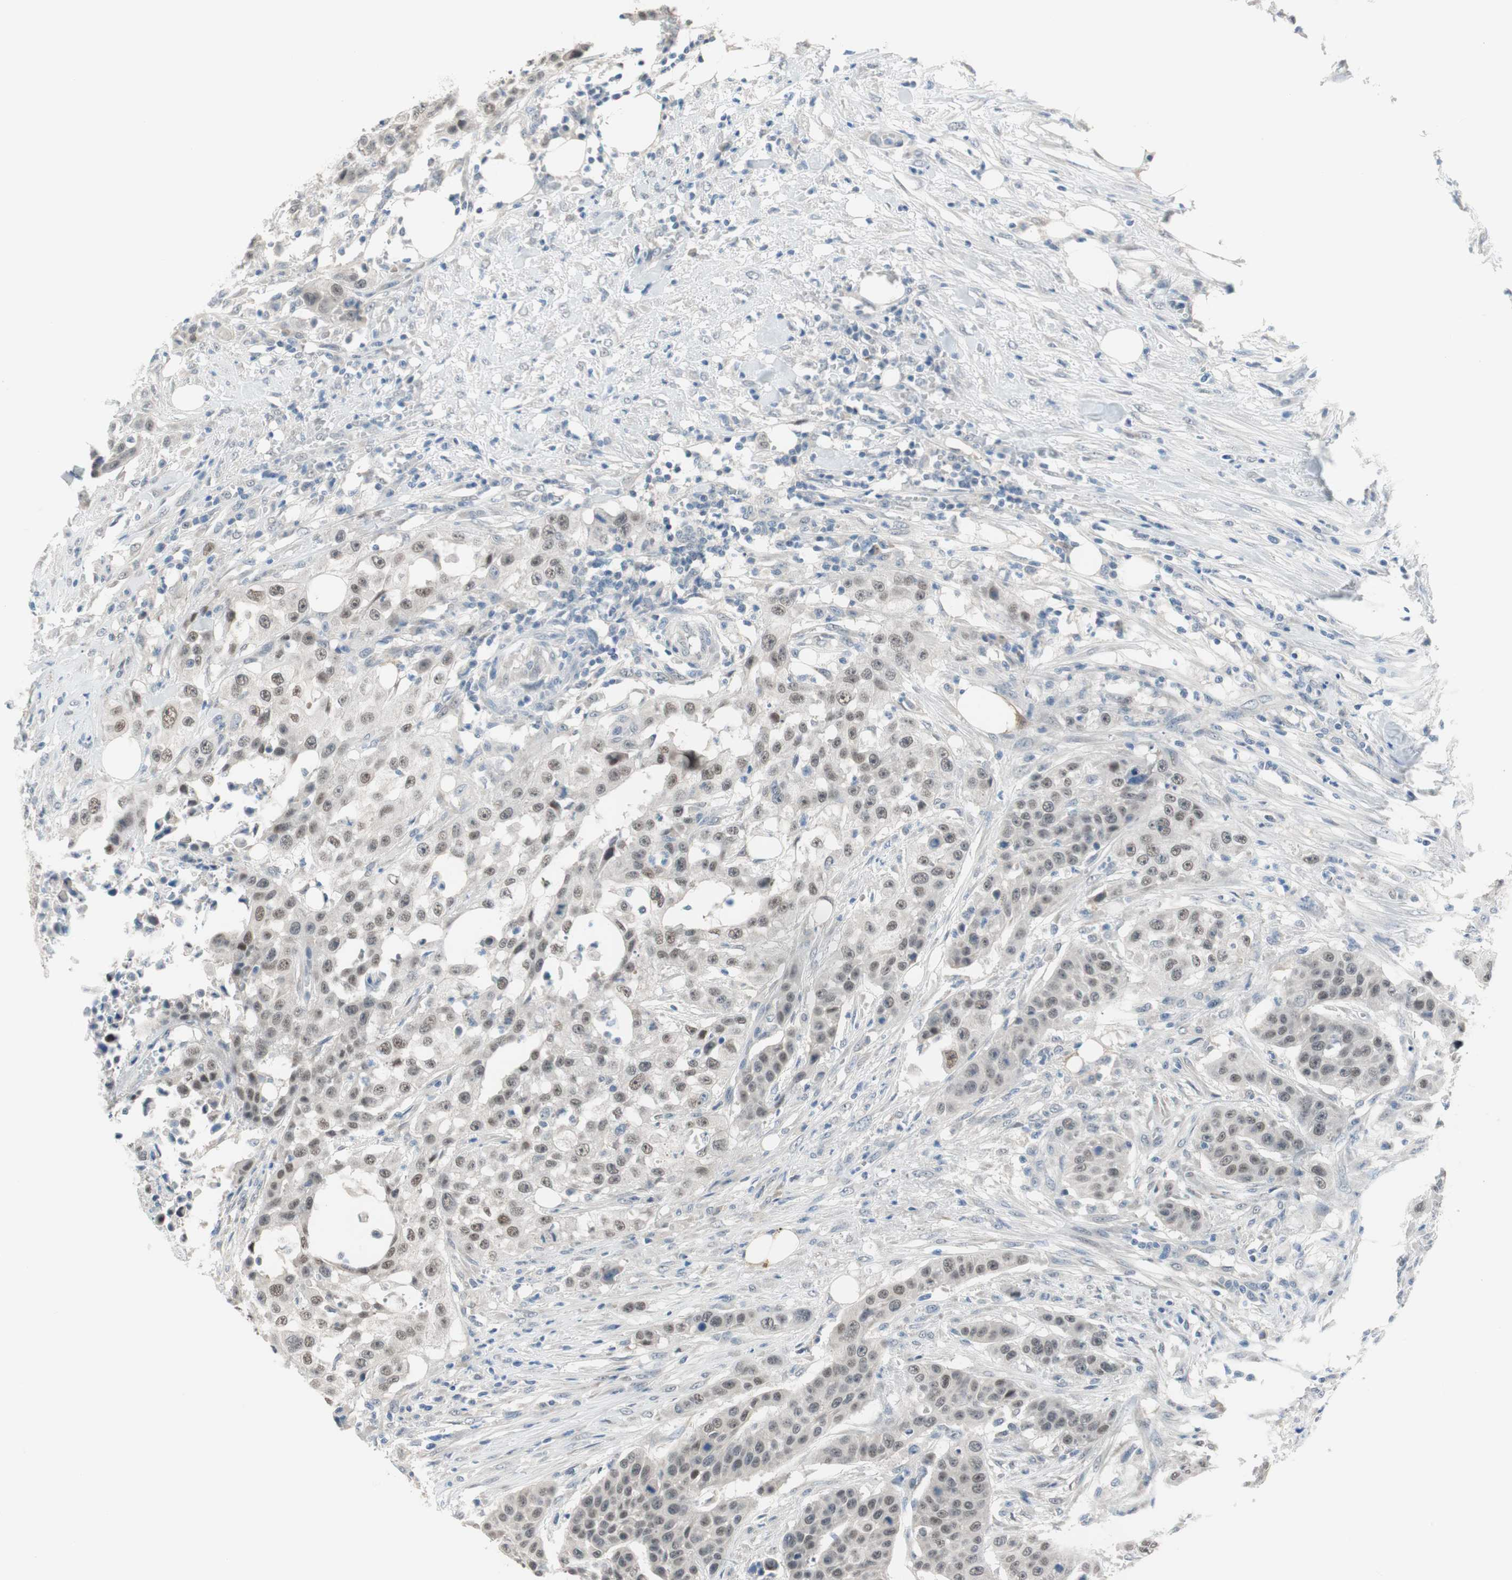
{"staining": {"intensity": "weak", "quantity": "25%-75%", "location": "nuclear"}, "tissue": "urothelial cancer", "cell_type": "Tumor cells", "image_type": "cancer", "snomed": [{"axis": "morphology", "description": "Urothelial carcinoma, High grade"}, {"axis": "topography", "description": "Urinary bladder"}], "caption": "This photomicrograph displays urothelial cancer stained with immunohistochemistry (IHC) to label a protein in brown. The nuclear of tumor cells show weak positivity for the protein. Nuclei are counter-stained blue.", "gene": "GRHL1", "patient": {"sex": "male", "age": 74}}